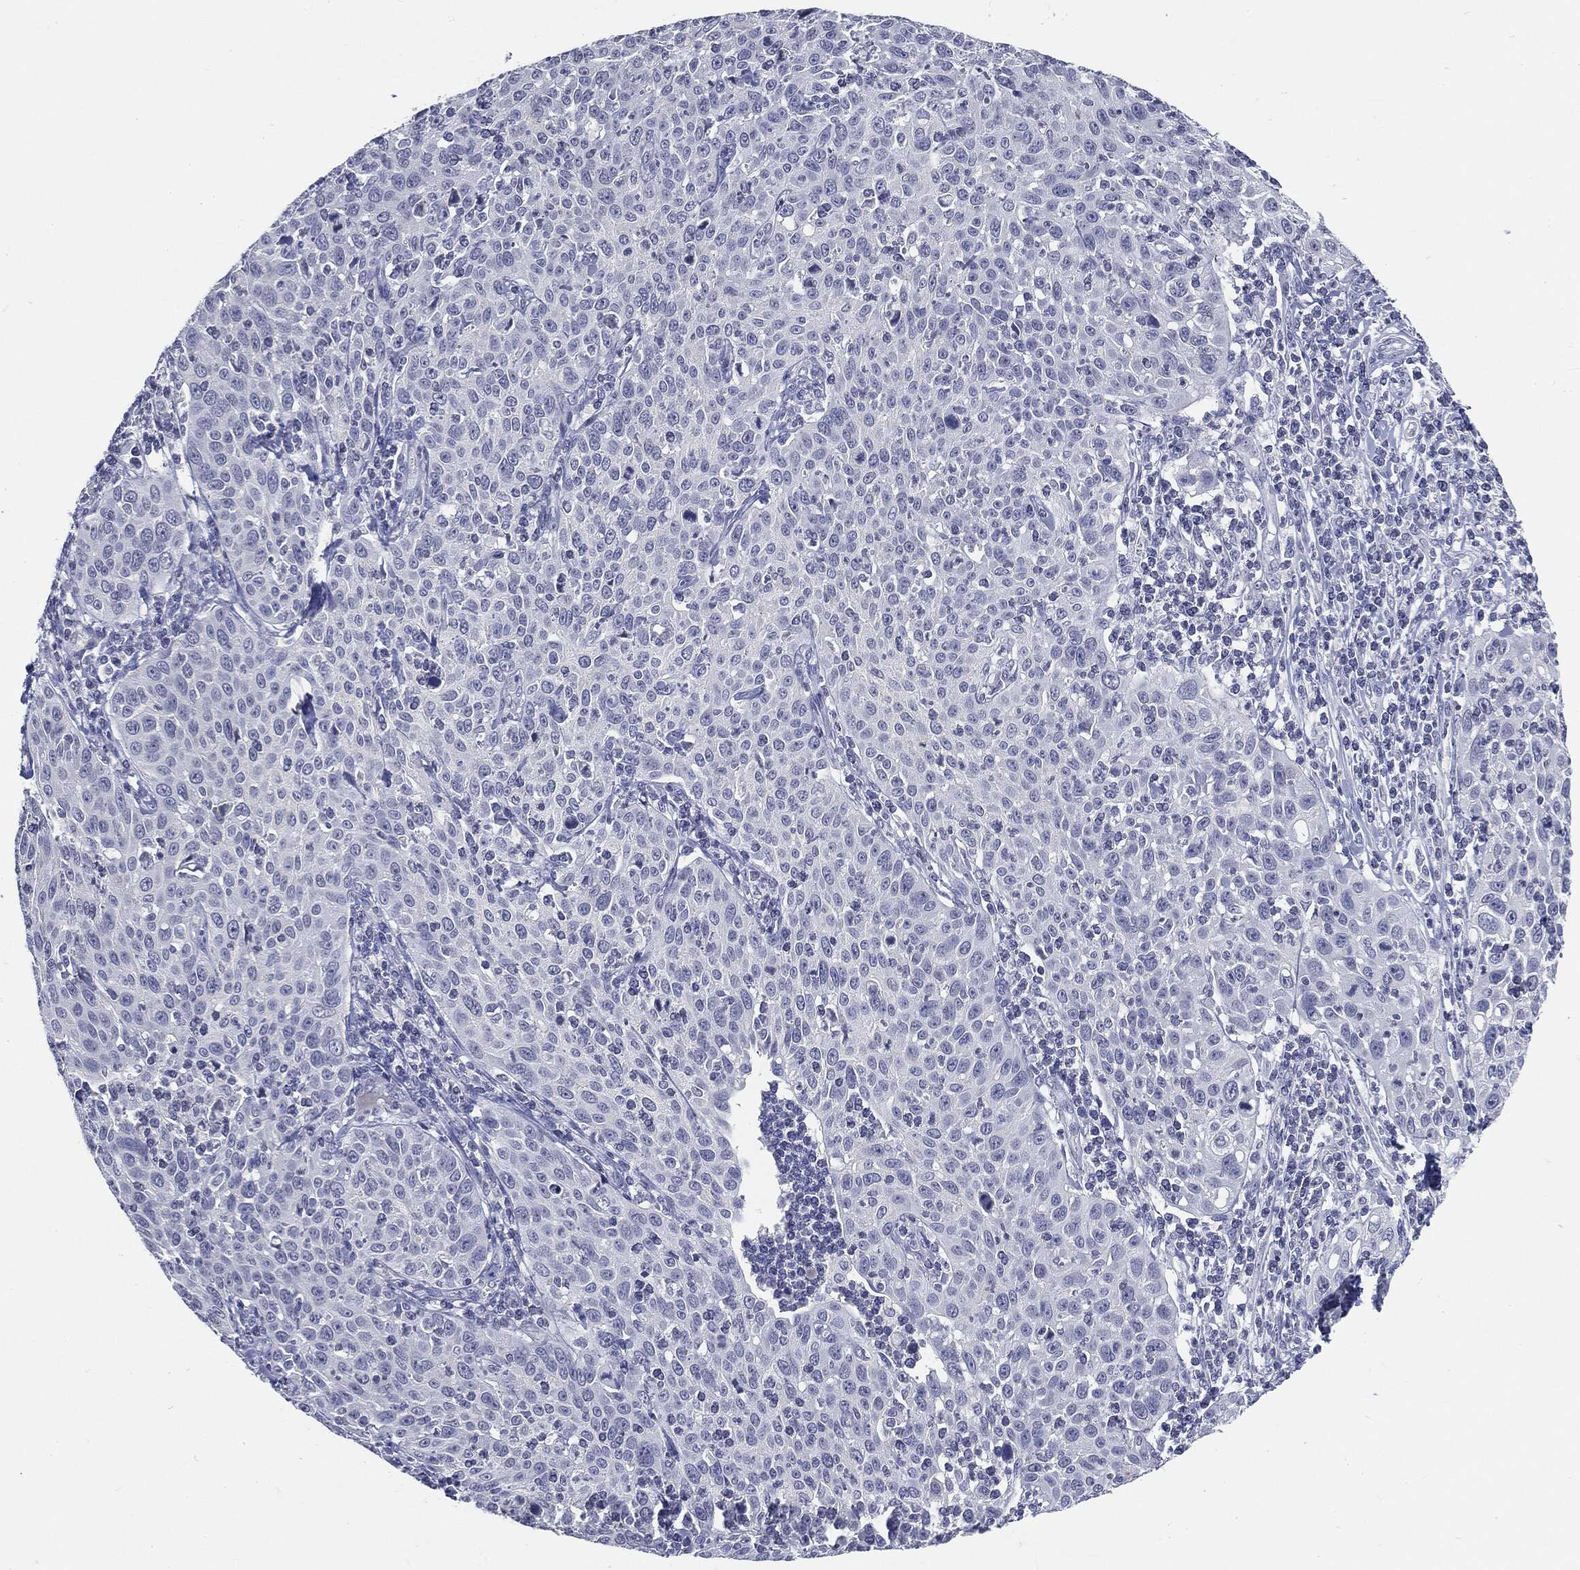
{"staining": {"intensity": "negative", "quantity": "none", "location": "none"}, "tissue": "cervical cancer", "cell_type": "Tumor cells", "image_type": "cancer", "snomed": [{"axis": "morphology", "description": "Squamous cell carcinoma, NOS"}, {"axis": "topography", "description": "Cervix"}], "caption": "The micrograph exhibits no significant expression in tumor cells of cervical cancer. (DAB (3,3'-diaminobenzidine) immunohistochemistry (IHC), high magnification).", "gene": "CGB1", "patient": {"sex": "female", "age": 26}}